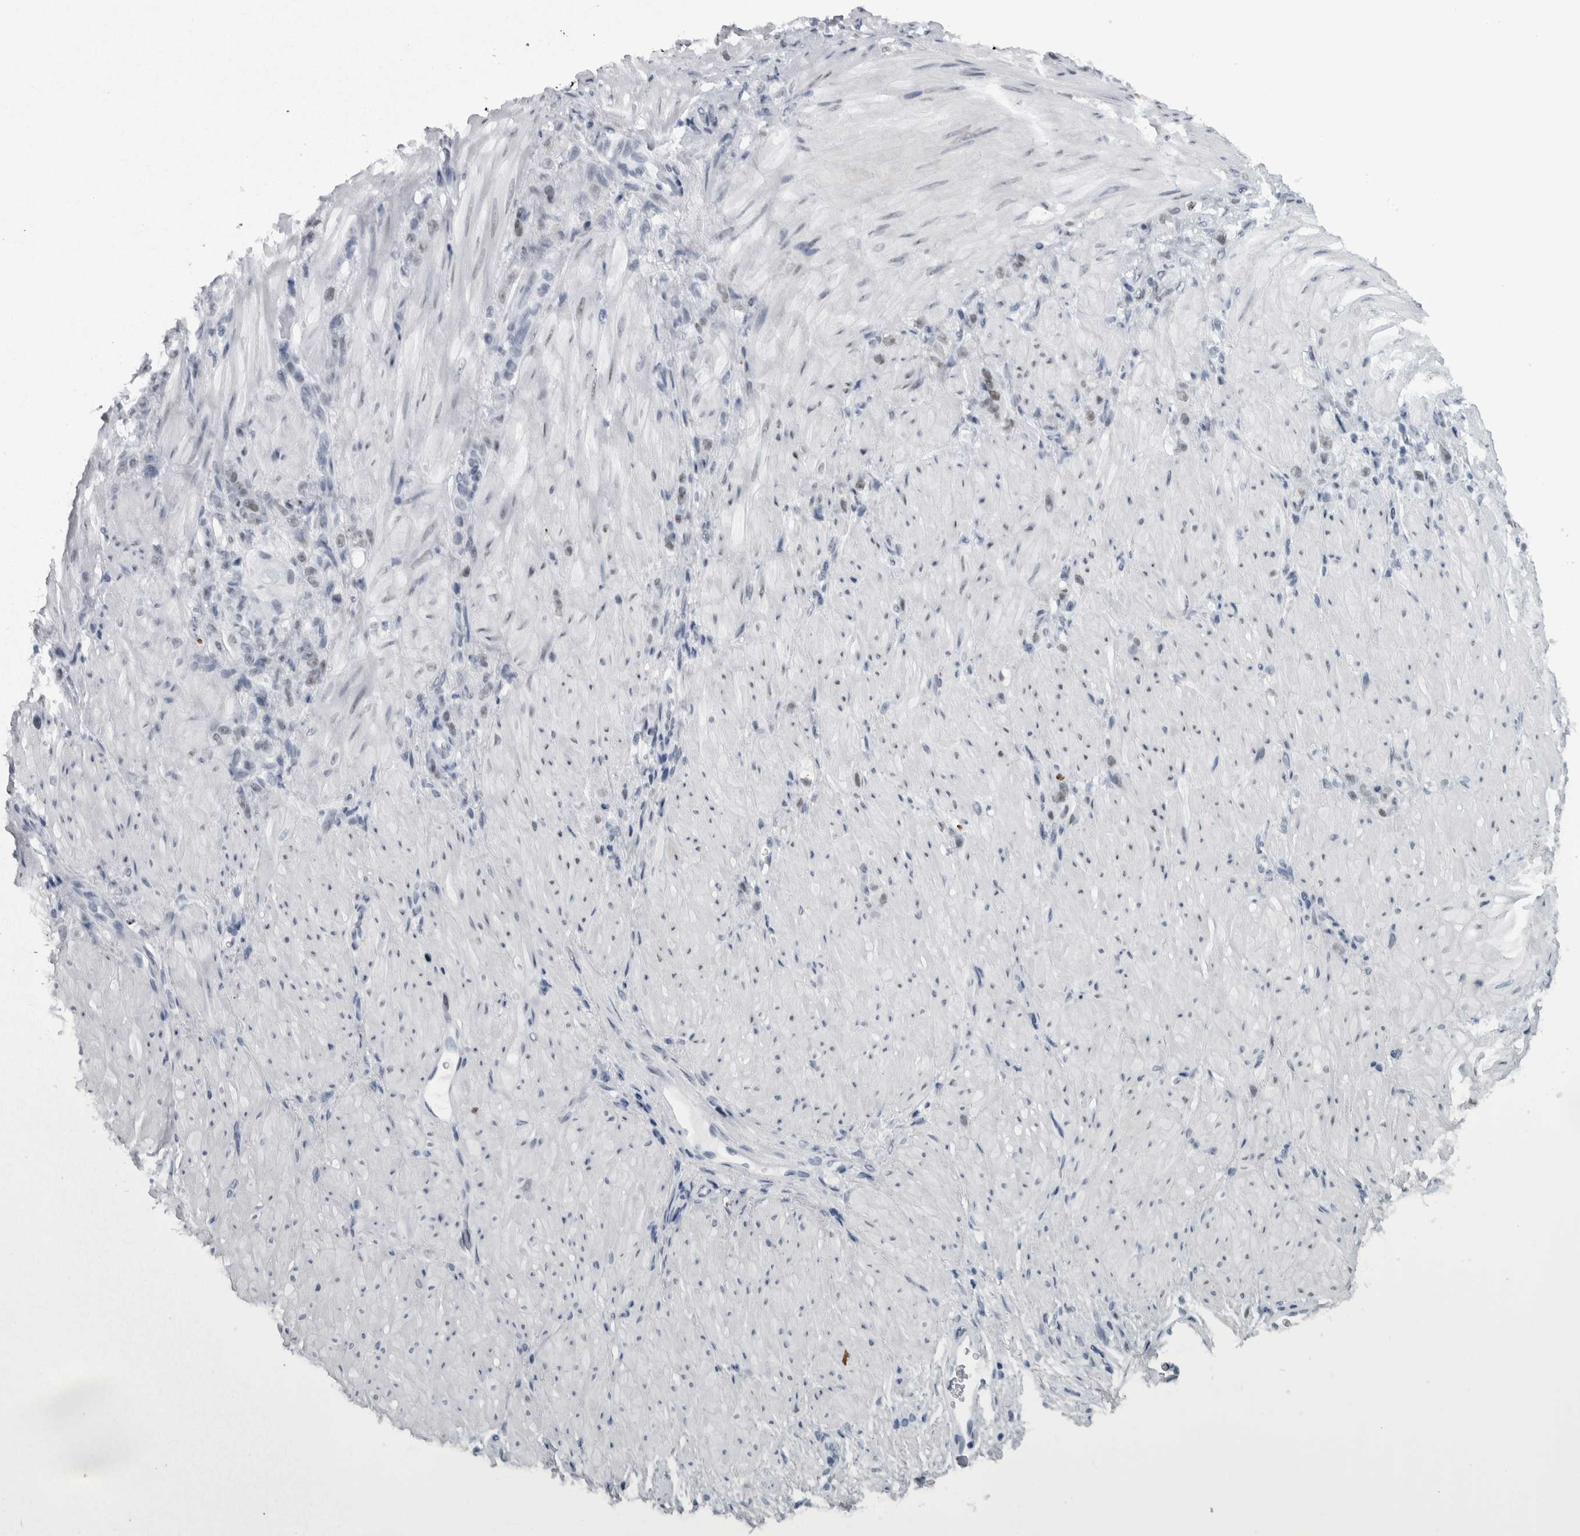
{"staining": {"intensity": "moderate", "quantity": "<25%", "location": "nuclear"}, "tissue": "stomach cancer", "cell_type": "Tumor cells", "image_type": "cancer", "snomed": [{"axis": "morphology", "description": "Normal tissue, NOS"}, {"axis": "morphology", "description": "Adenocarcinoma, NOS"}, {"axis": "topography", "description": "Stomach"}], "caption": "This is a micrograph of IHC staining of stomach cancer (adenocarcinoma), which shows moderate expression in the nuclear of tumor cells.", "gene": "TOP2B", "patient": {"sex": "male", "age": 82}}